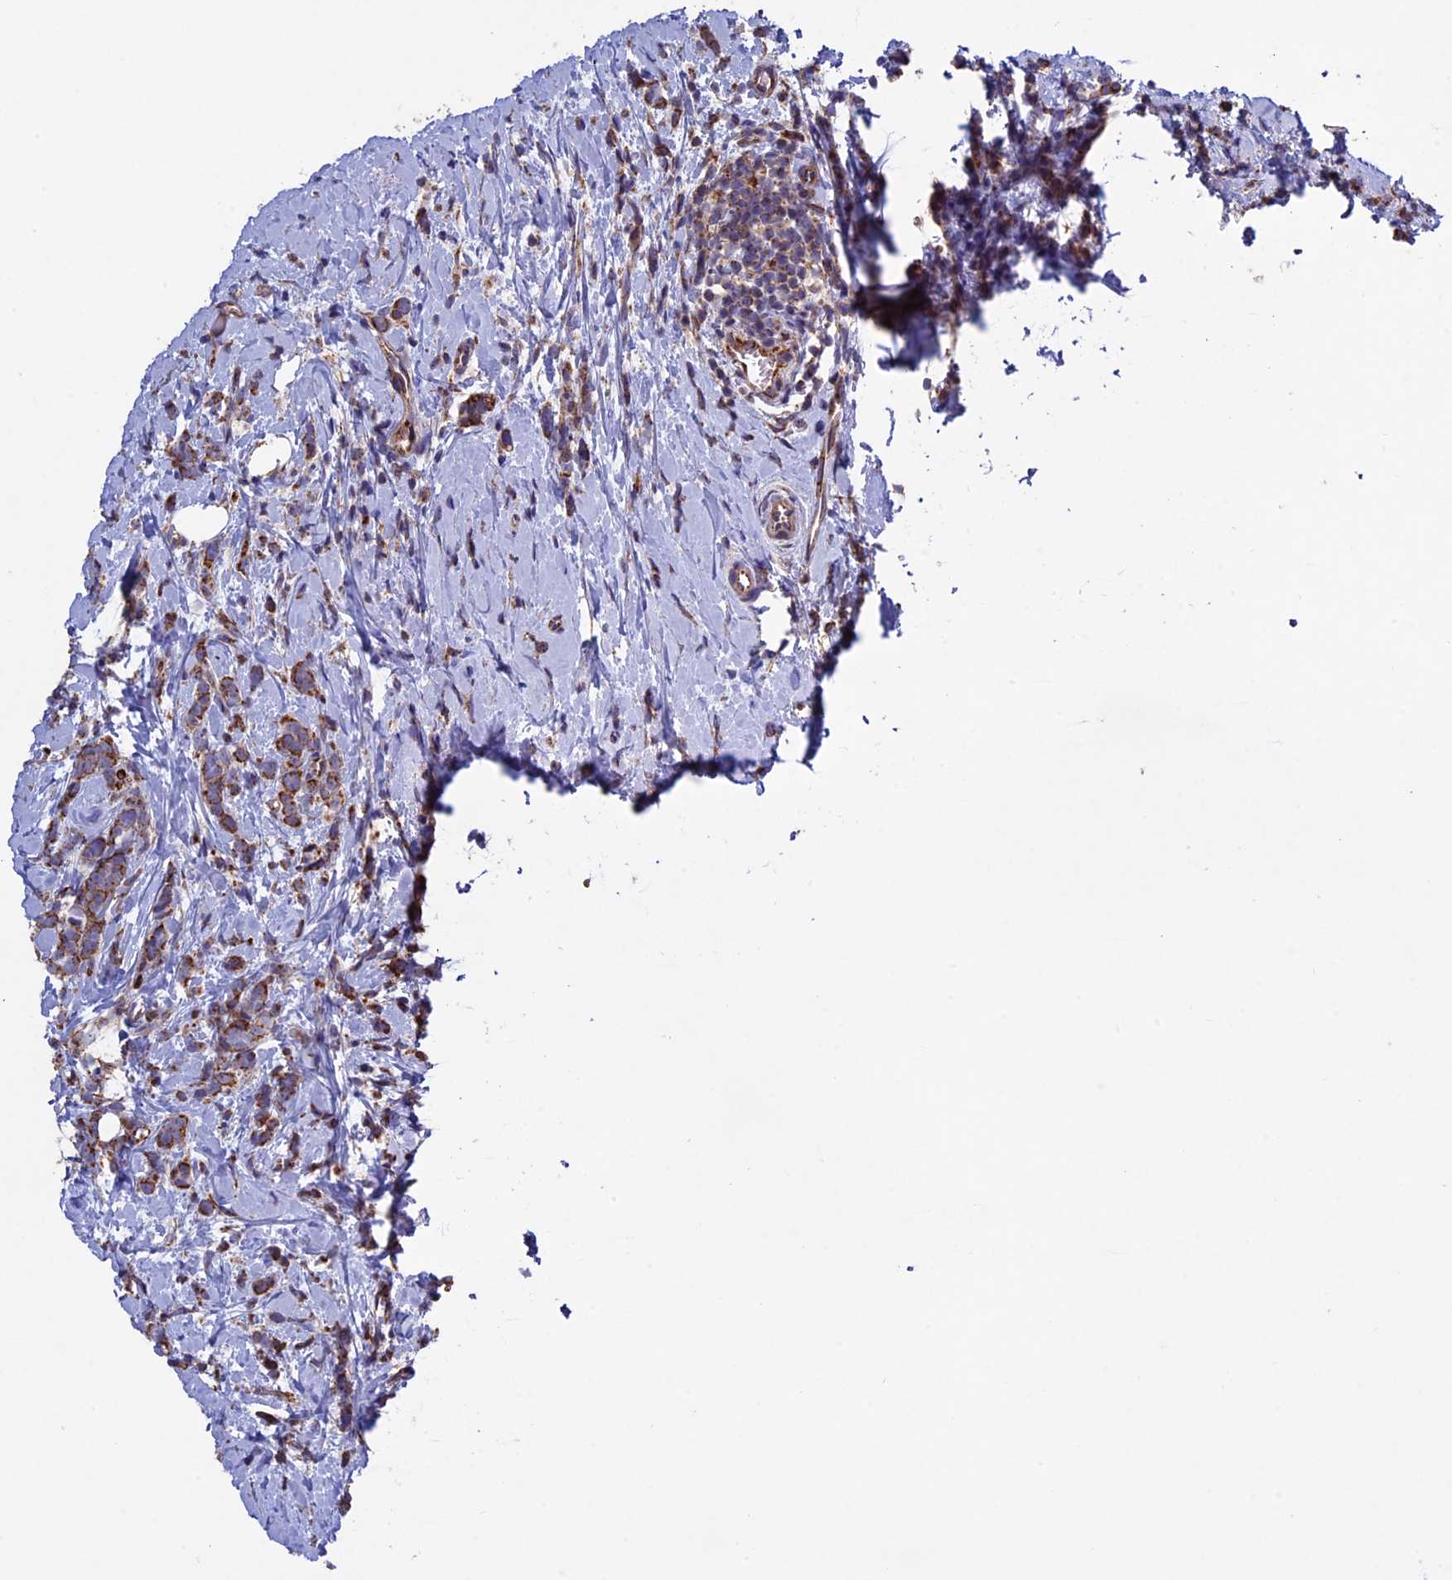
{"staining": {"intensity": "moderate", "quantity": ">75%", "location": "cytoplasmic/membranous"}, "tissue": "breast cancer", "cell_type": "Tumor cells", "image_type": "cancer", "snomed": [{"axis": "morphology", "description": "Lobular carcinoma"}, {"axis": "topography", "description": "Breast"}], "caption": "Immunohistochemical staining of breast cancer (lobular carcinoma) reveals medium levels of moderate cytoplasmic/membranous protein positivity in approximately >75% of tumor cells. (Brightfield microscopy of DAB IHC at high magnification).", "gene": "RNF17", "patient": {"sex": "female", "age": 58}}